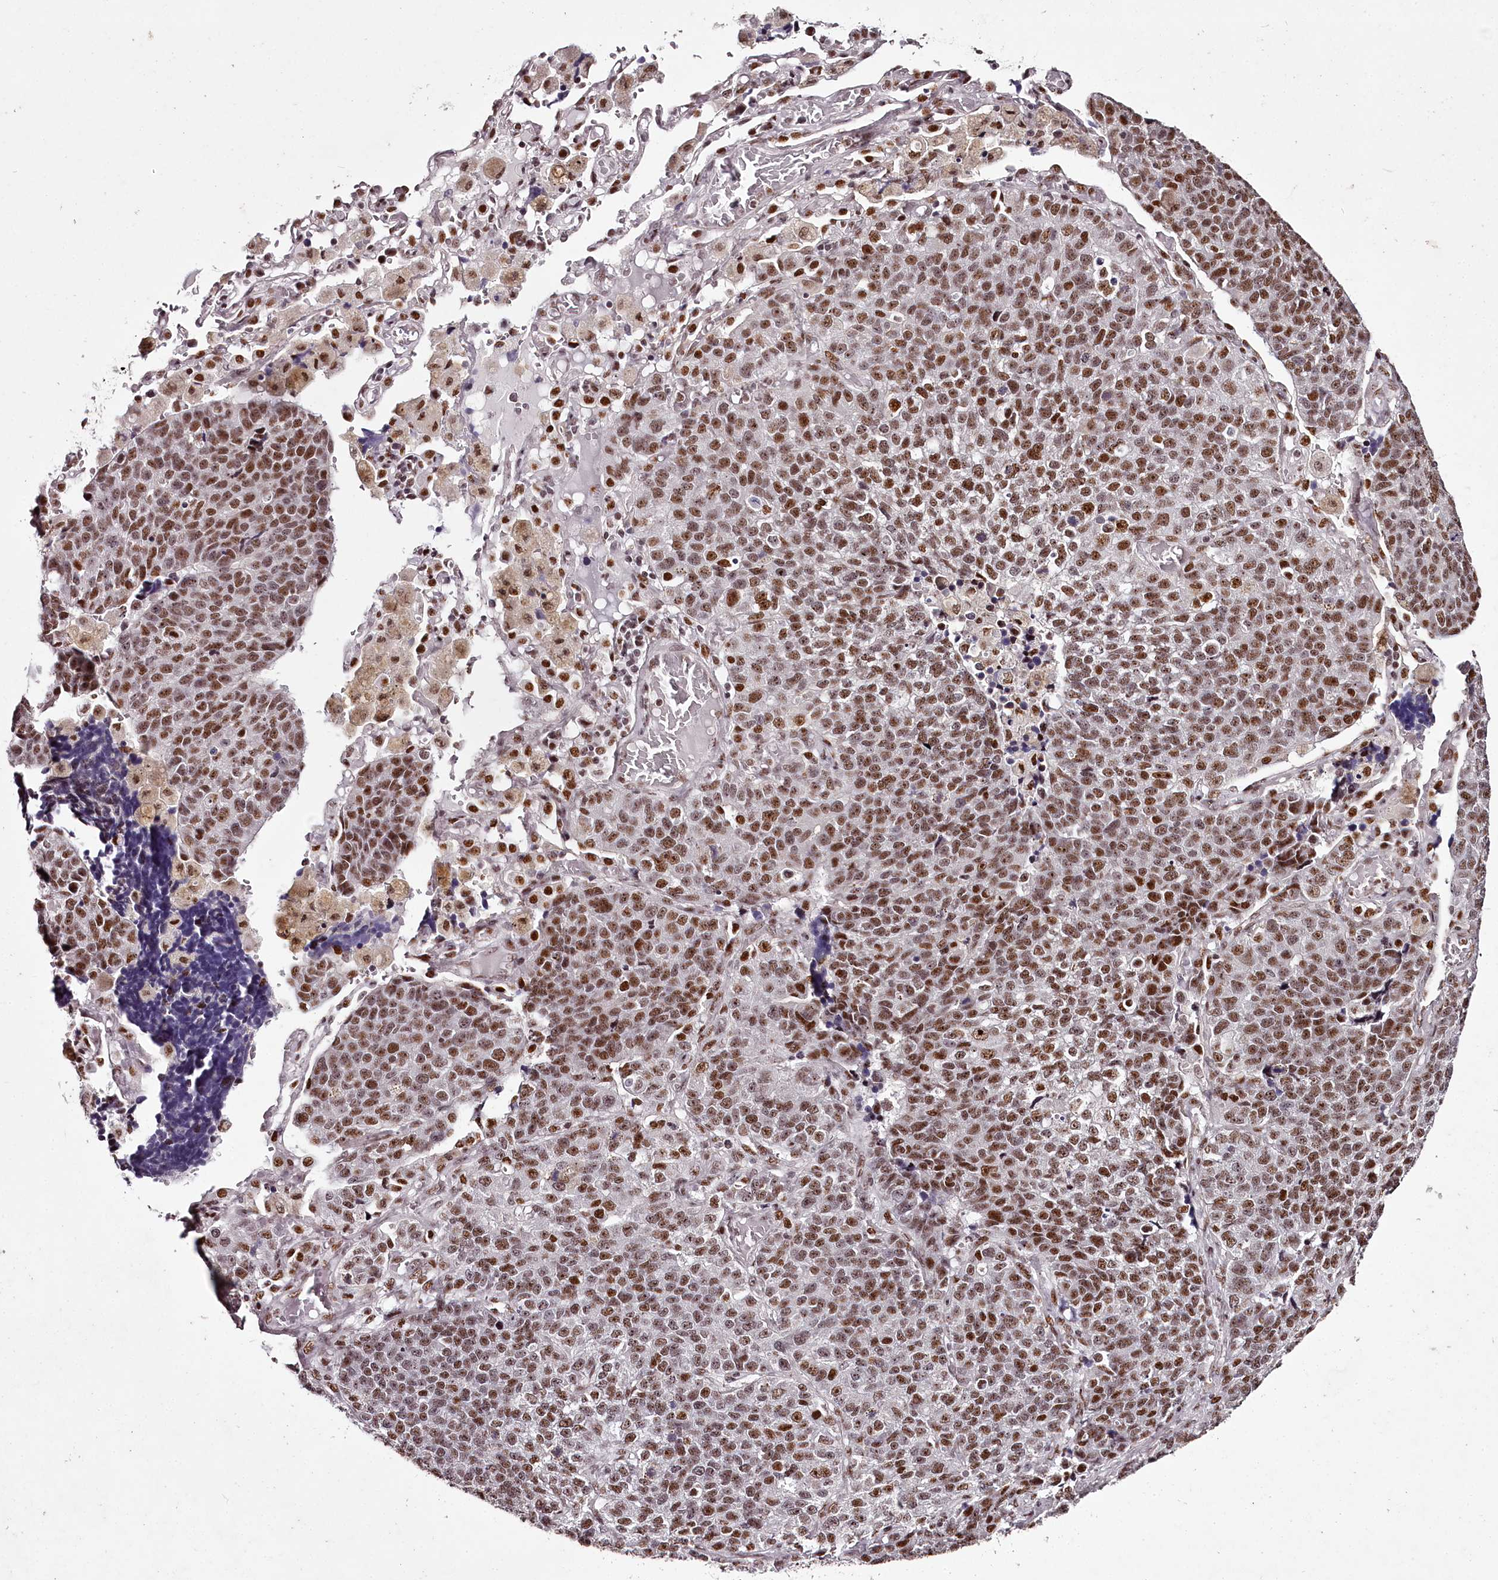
{"staining": {"intensity": "moderate", "quantity": ">75%", "location": "nuclear"}, "tissue": "lung cancer", "cell_type": "Tumor cells", "image_type": "cancer", "snomed": [{"axis": "morphology", "description": "Adenocarcinoma, NOS"}, {"axis": "topography", "description": "Lung"}], "caption": "The immunohistochemical stain labels moderate nuclear staining in tumor cells of lung cancer (adenocarcinoma) tissue.", "gene": "PSPC1", "patient": {"sex": "male", "age": 49}}